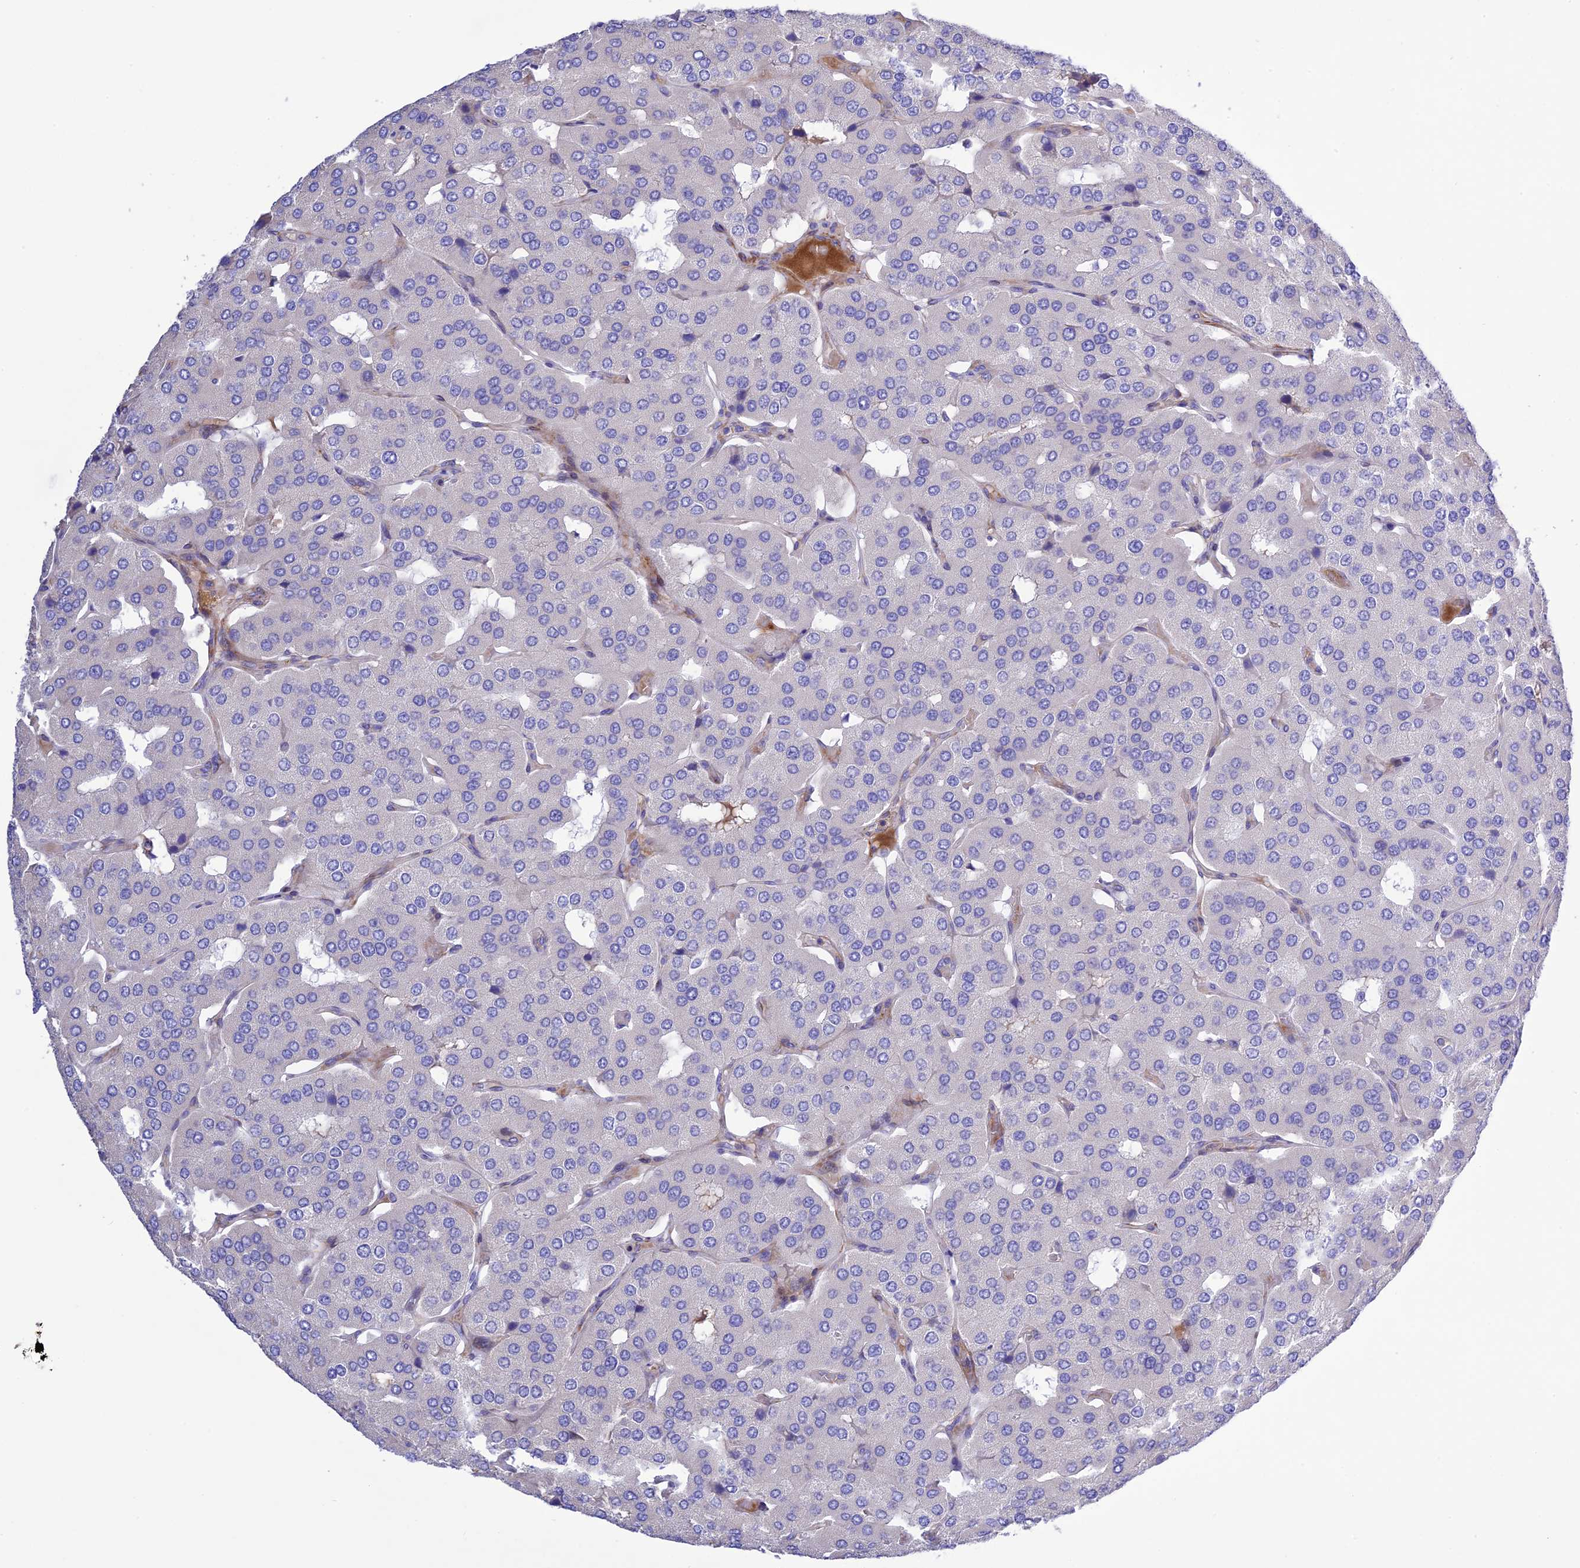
{"staining": {"intensity": "negative", "quantity": "none", "location": "none"}, "tissue": "parathyroid gland", "cell_type": "Glandular cells", "image_type": "normal", "snomed": [{"axis": "morphology", "description": "Normal tissue, NOS"}, {"axis": "morphology", "description": "Adenoma, NOS"}, {"axis": "topography", "description": "Parathyroid gland"}], "caption": "Photomicrograph shows no protein positivity in glandular cells of benign parathyroid gland. The staining is performed using DAB brown chromogen with nuclei counter-stained in using hematoxylin.", "gene": "FRA10AC1", "patient": {"sex": "female", "age": 86}}